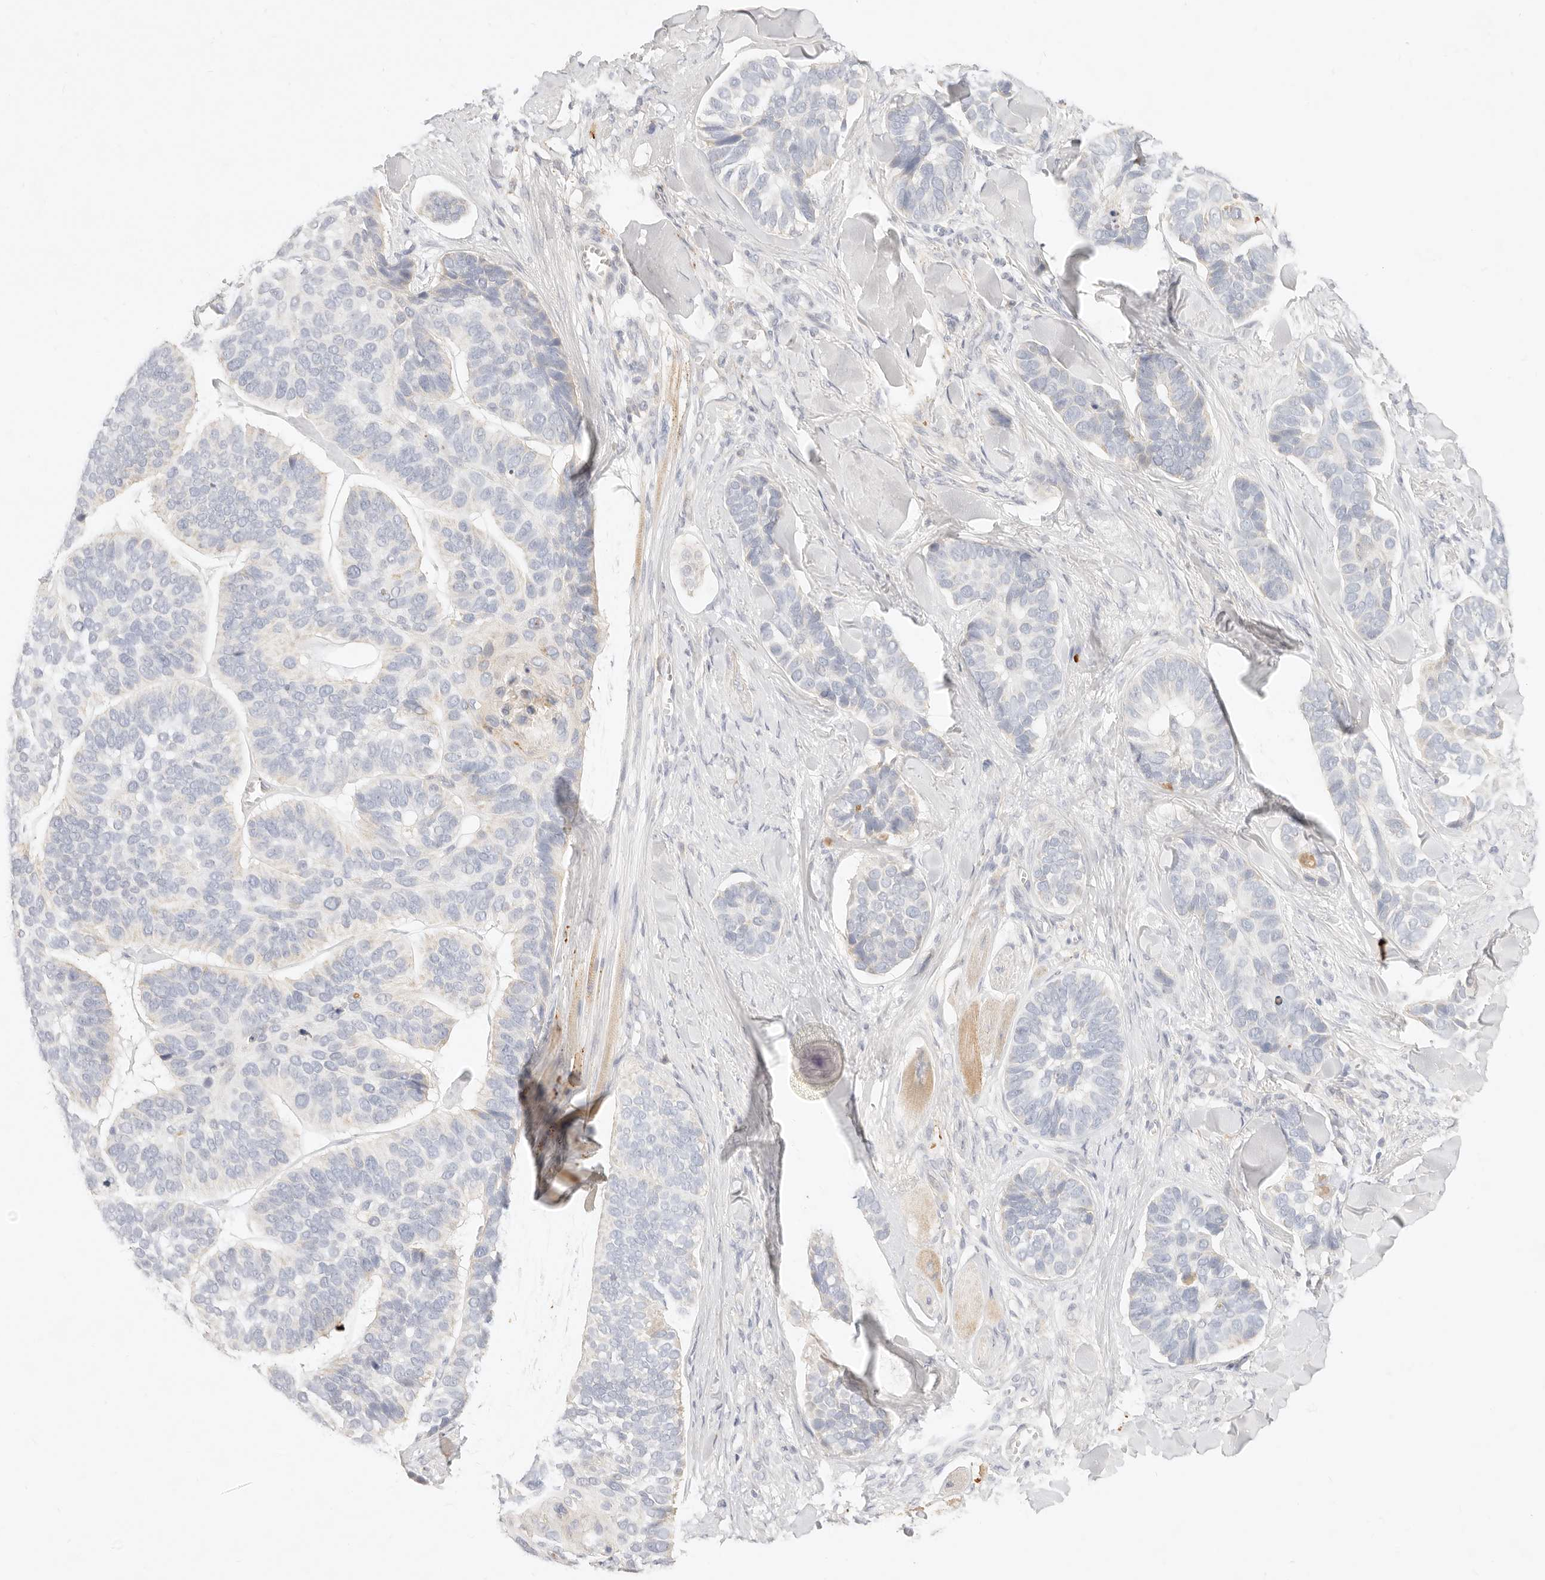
{"staining": {"intensity": "weak", "quantity": "<25%", "location": "cytoplasmic/membranous"}, "tissue": "skin cancer", "cell_type": "Tumor cells", "image_type": "cancer", "snomed": [{"axis": "morphology", "description": "Basal cell carcinoma"}, {"axis": "topography", "description": "Skin"}], "caption": "The histopathology image shows no staining of tumor cells in skin basal cell carcinoma.", "gene": "ACOX1", "patient": {"sex": "male", "age": 62}}